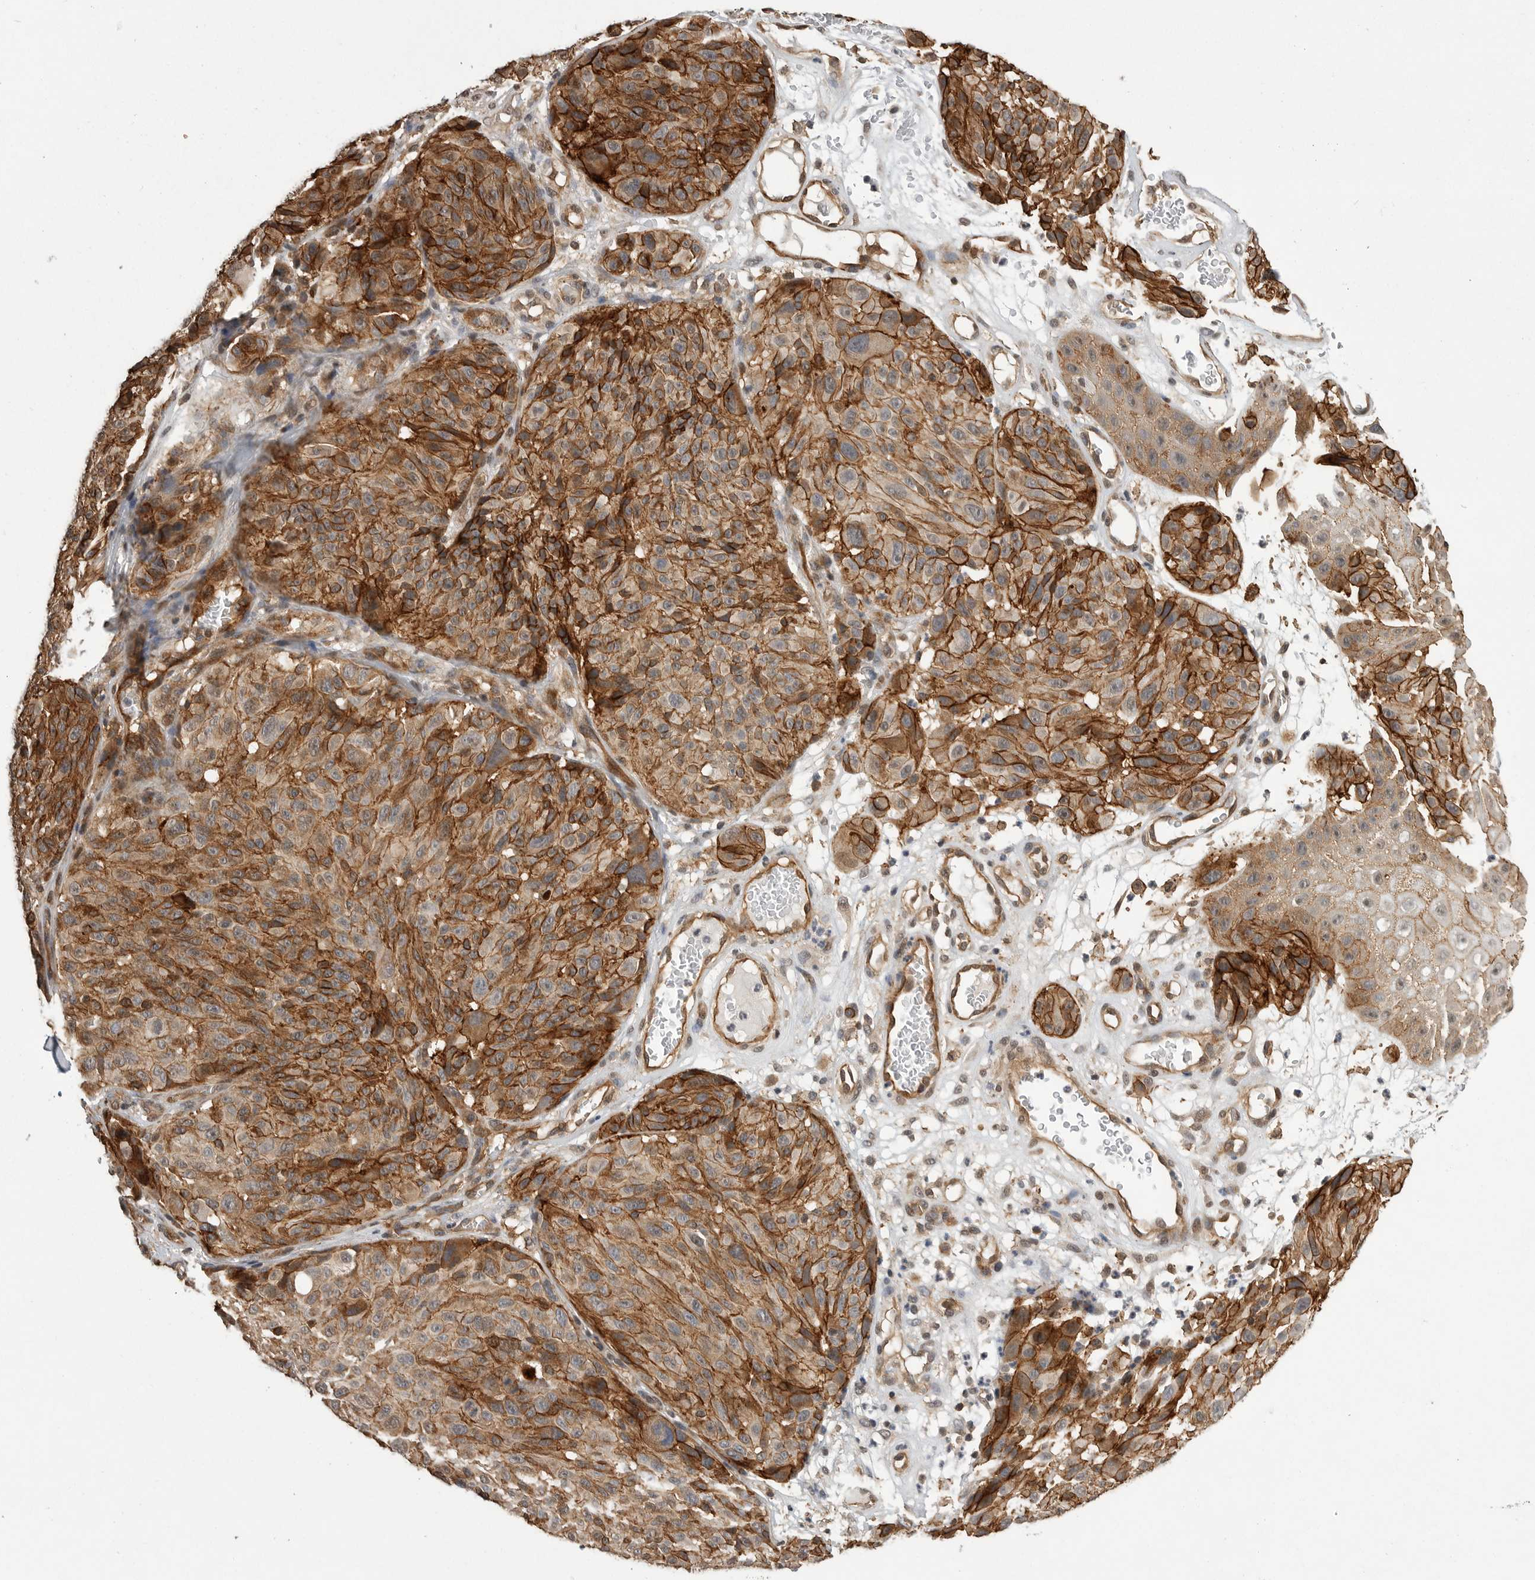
{"staining": {"intensity": "moderate", "quantity": ">75%", "location": "cytoplasmic/membranous"}, "tissue": "melanoma", "cell_type": "Tumor cells", "image_type": "cancer", "snomed": [{"axis": "morphology", "description": "Malignant melanoma, NOS"}, {"axis": "topography", "description": "Skin"}], "caption": "Malignant melanoma stained with DAB immunohistochemistry (IHC) shows medium levels of moderate cytoplasmic/membranous positivity in approximately >75% of tumor cells.", "gene": "NECTIN1", "patient": {"sex": "male", "age": 83}}